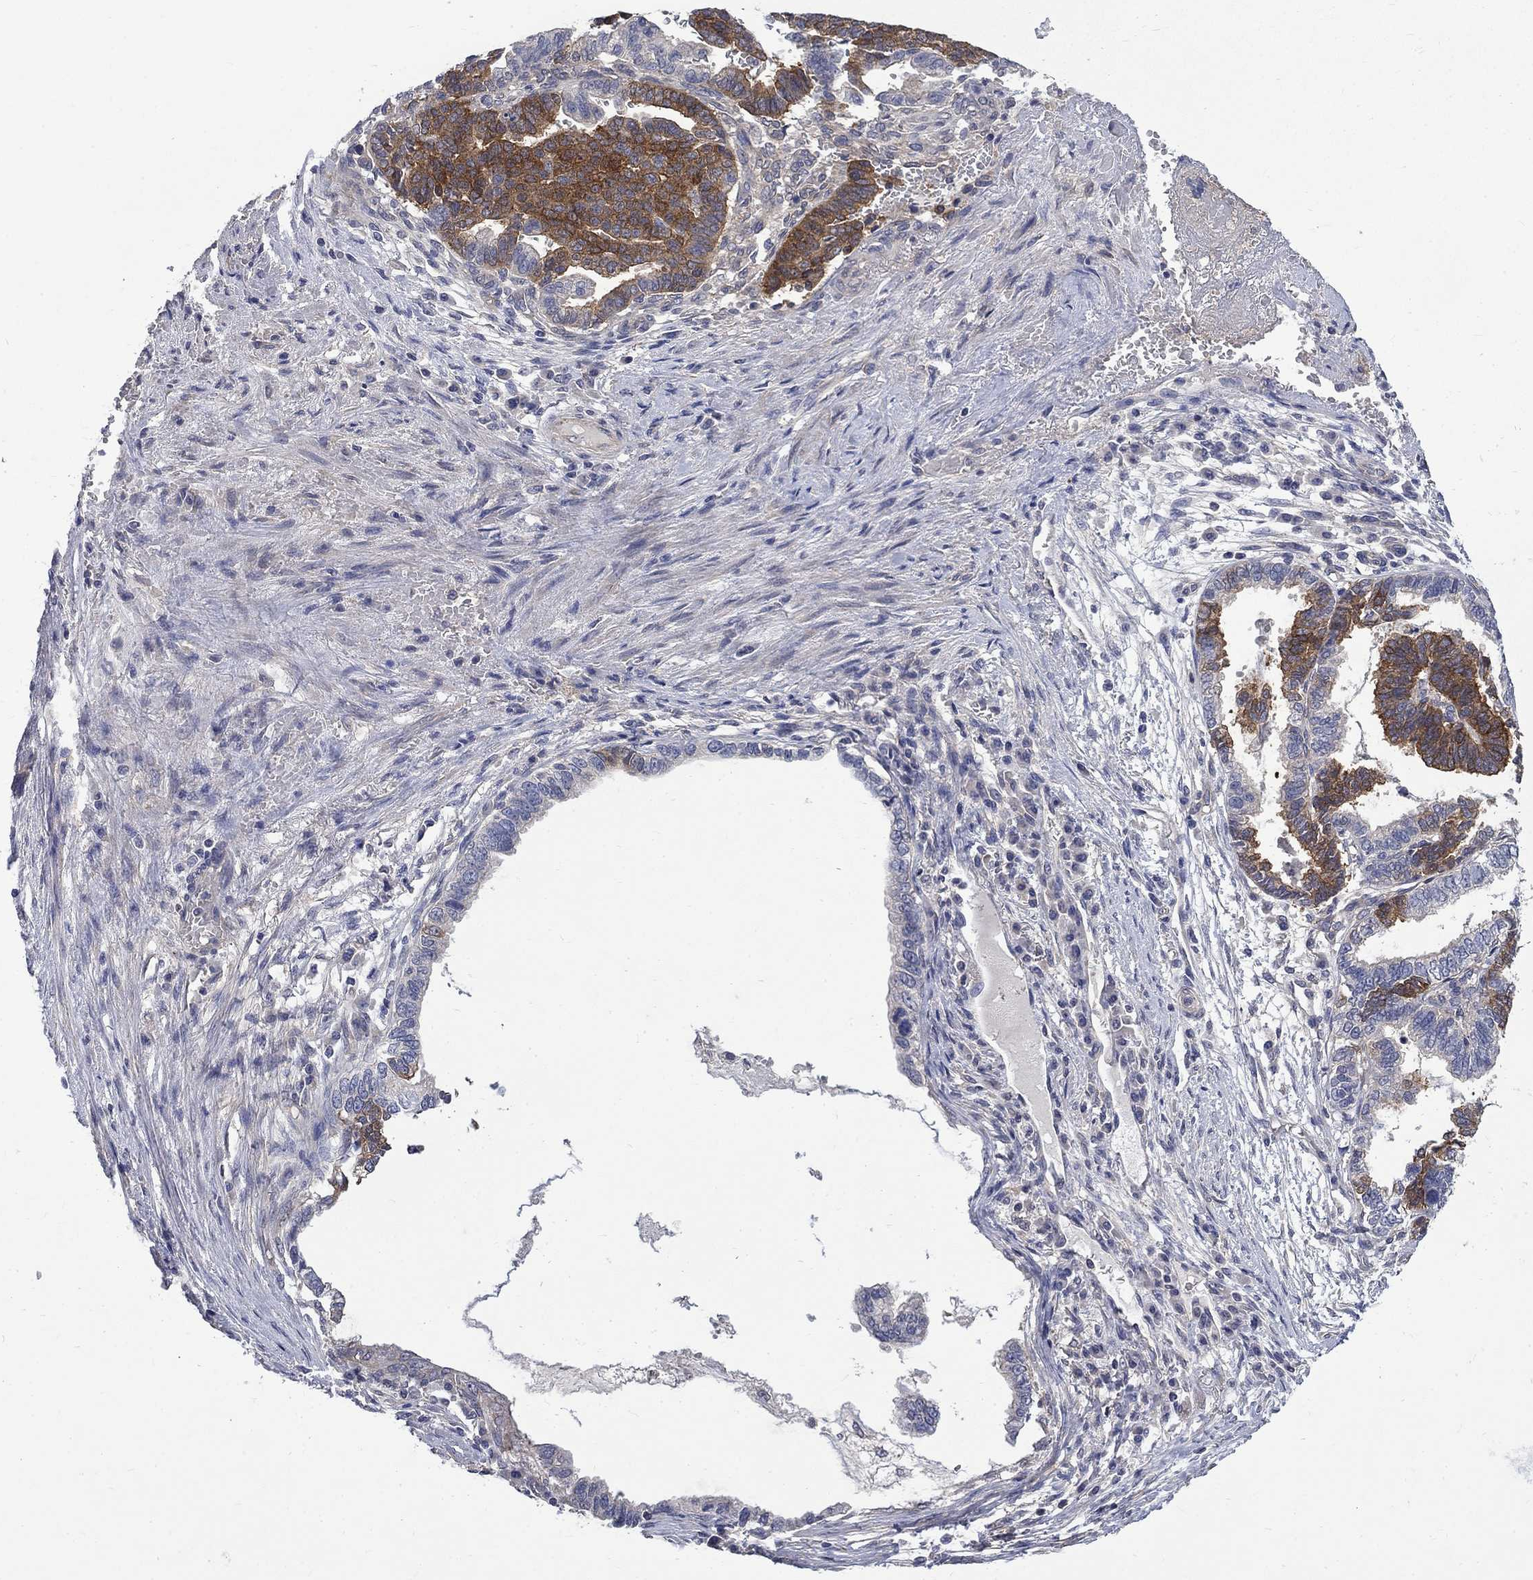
{"staining": {"intensity": "strong", "quantity": "25%-75%", "location": "cytoplasmic/membranous"}, "tissue": "stomach cancer", "cell_type": "Tumor cells", "image_type": "cancer", "snomed": [{"axis": "morphology", "description": "Adenocarcinoma, NOS"}, {"axis": "topography", "description": "Stomach"}], "caption": "The micrograph demonstrates staining of stomach cancer, revealing strong cytoplasmic/membranous protein positivity (brown color) within tumor cells.", "gene": "HSPA12A", "patient": {"sex": "male", "age": 83}}